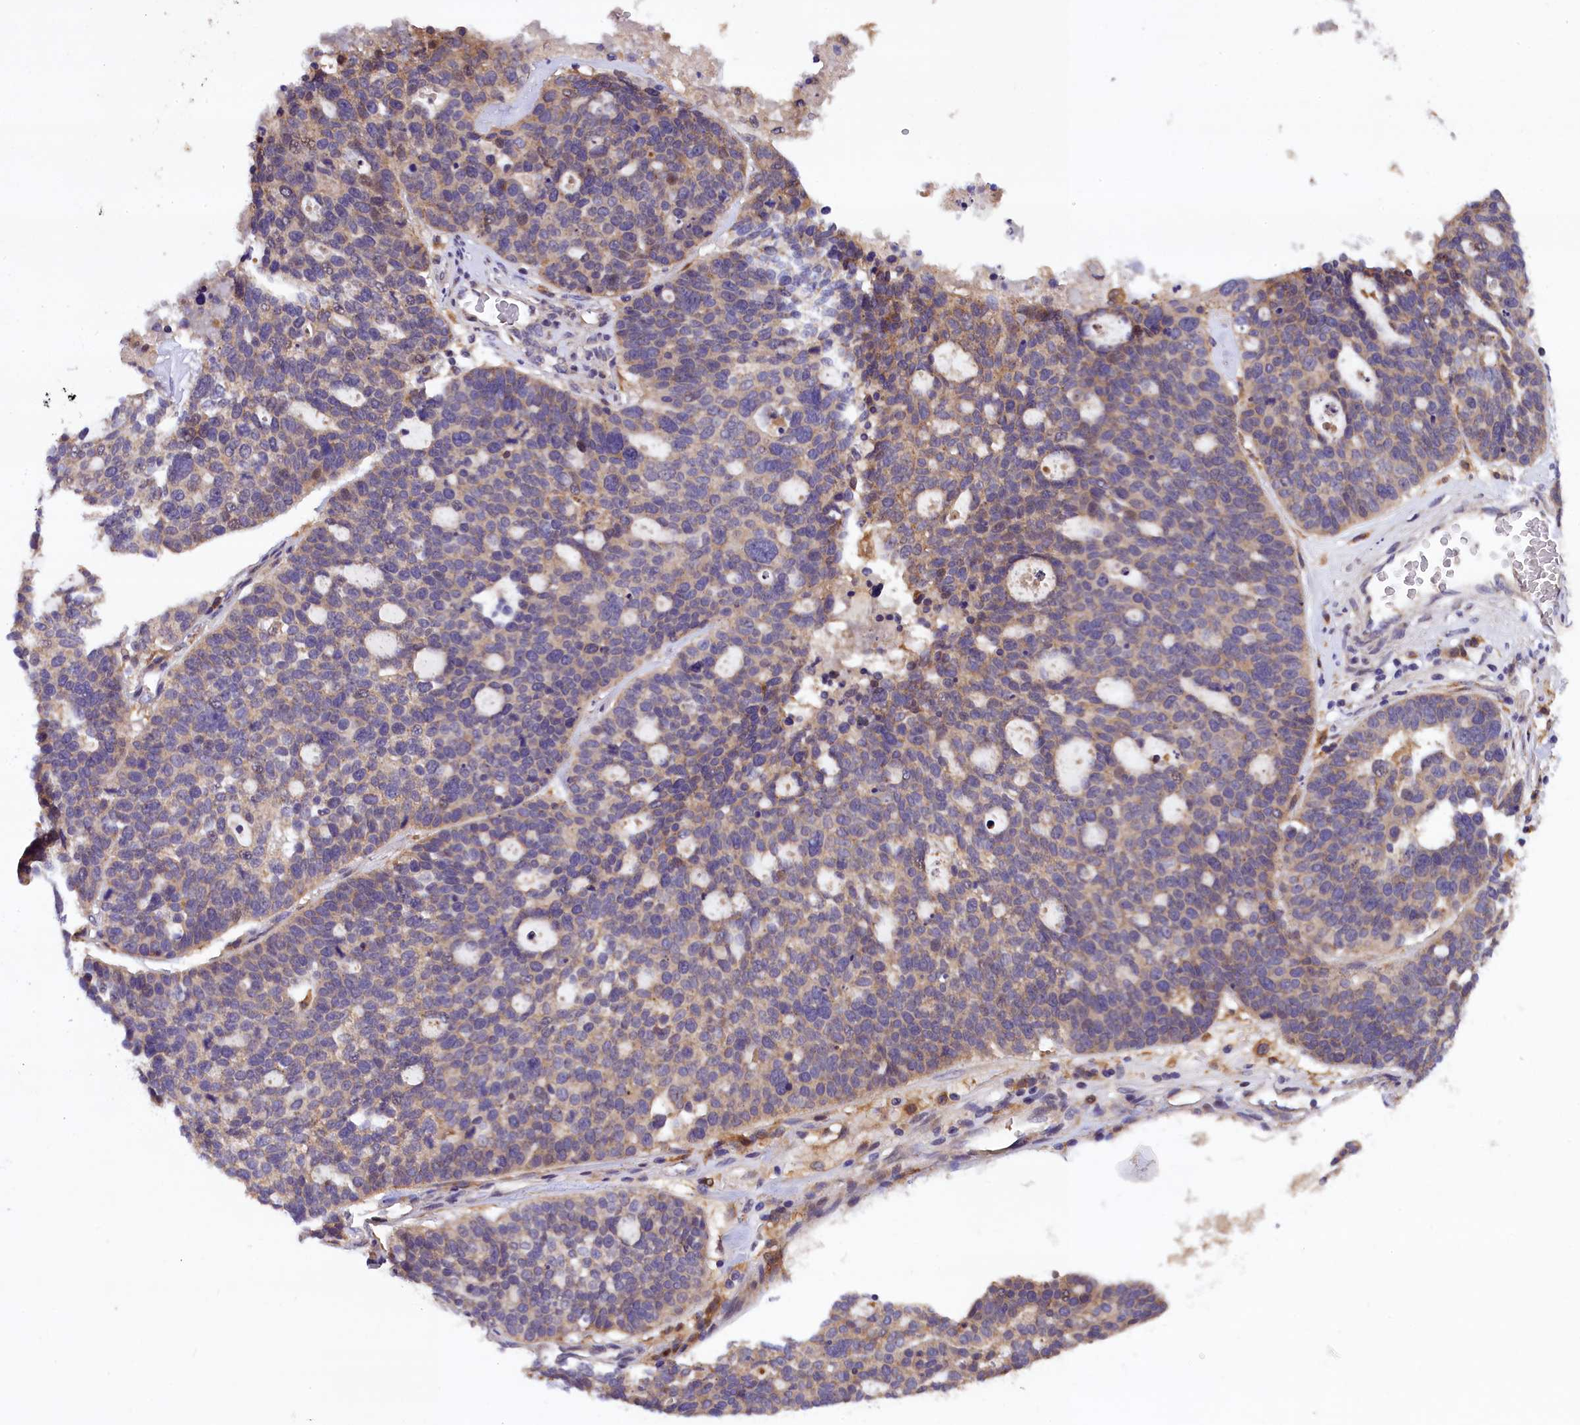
{"staining": {"intensity": "moderate", "quantity": "<25%", "location": "cytoplasmic/membranous"}, "tissue": "ovarian cancer", "cell_type": "Tumor cells", "image_type": "cancer", "snomed": [{"axis": "morphology", "description": "Cystadenocarcinoma, serous, NOS"}, {"axis": "topography", "description": "Ovary"}], "caption": "High-magnification brightfield microscopy of ovarian cancer stained with DAB (brown) and counterstained with hematoxylin (blue). tumor cells exhibit moderate cytoplasmic/membranous staining is identified in approximately<25% of cells.", "gene": "NAIP", "patient": {"sex": "female", "age": 59}}